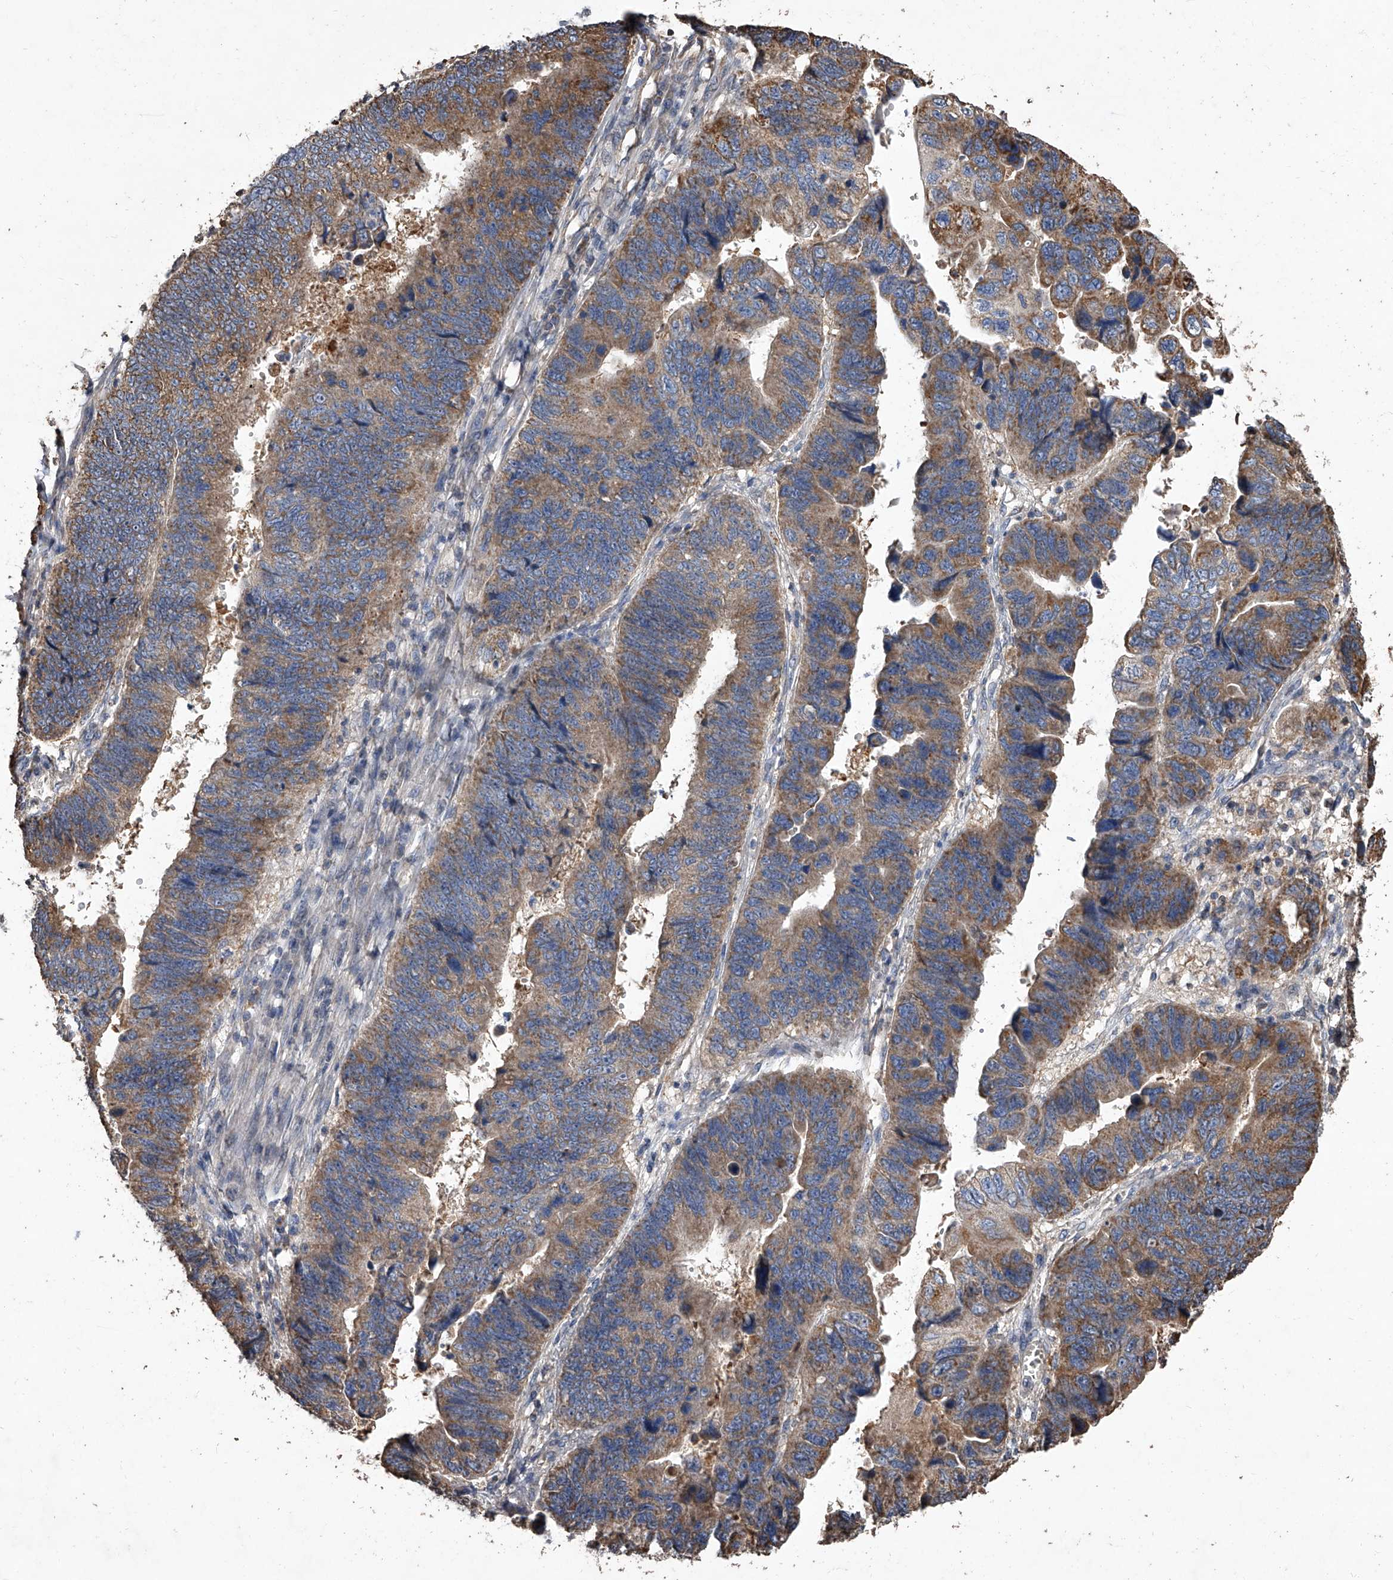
{"staining": {"intensity": "moderate", "quantity": ">75%", "location": "cytoplasmic/membranous"}, "tissue": "stomach cancer", "cell_type": "Tumor cells", "image_type": "cancer", "snomed": [{"axis": "morphology", "description": "Adenocarcinoma, NOS"}, {"axis": "topography", "description": "Stomach"}], "caption": "A brown stain labels moderate cytoplasmic/membranous expression of a protein in human stomach cancer (adenocarcinoma) tumor cells. The staining was performed using DAB (3,3'-diaminobenzidine), with brown indicating positive protein expression. Nuclei are stained blue with hematoxylin.", "gene": "LTV1", "patient": {"sex": "male", "age": 59}}